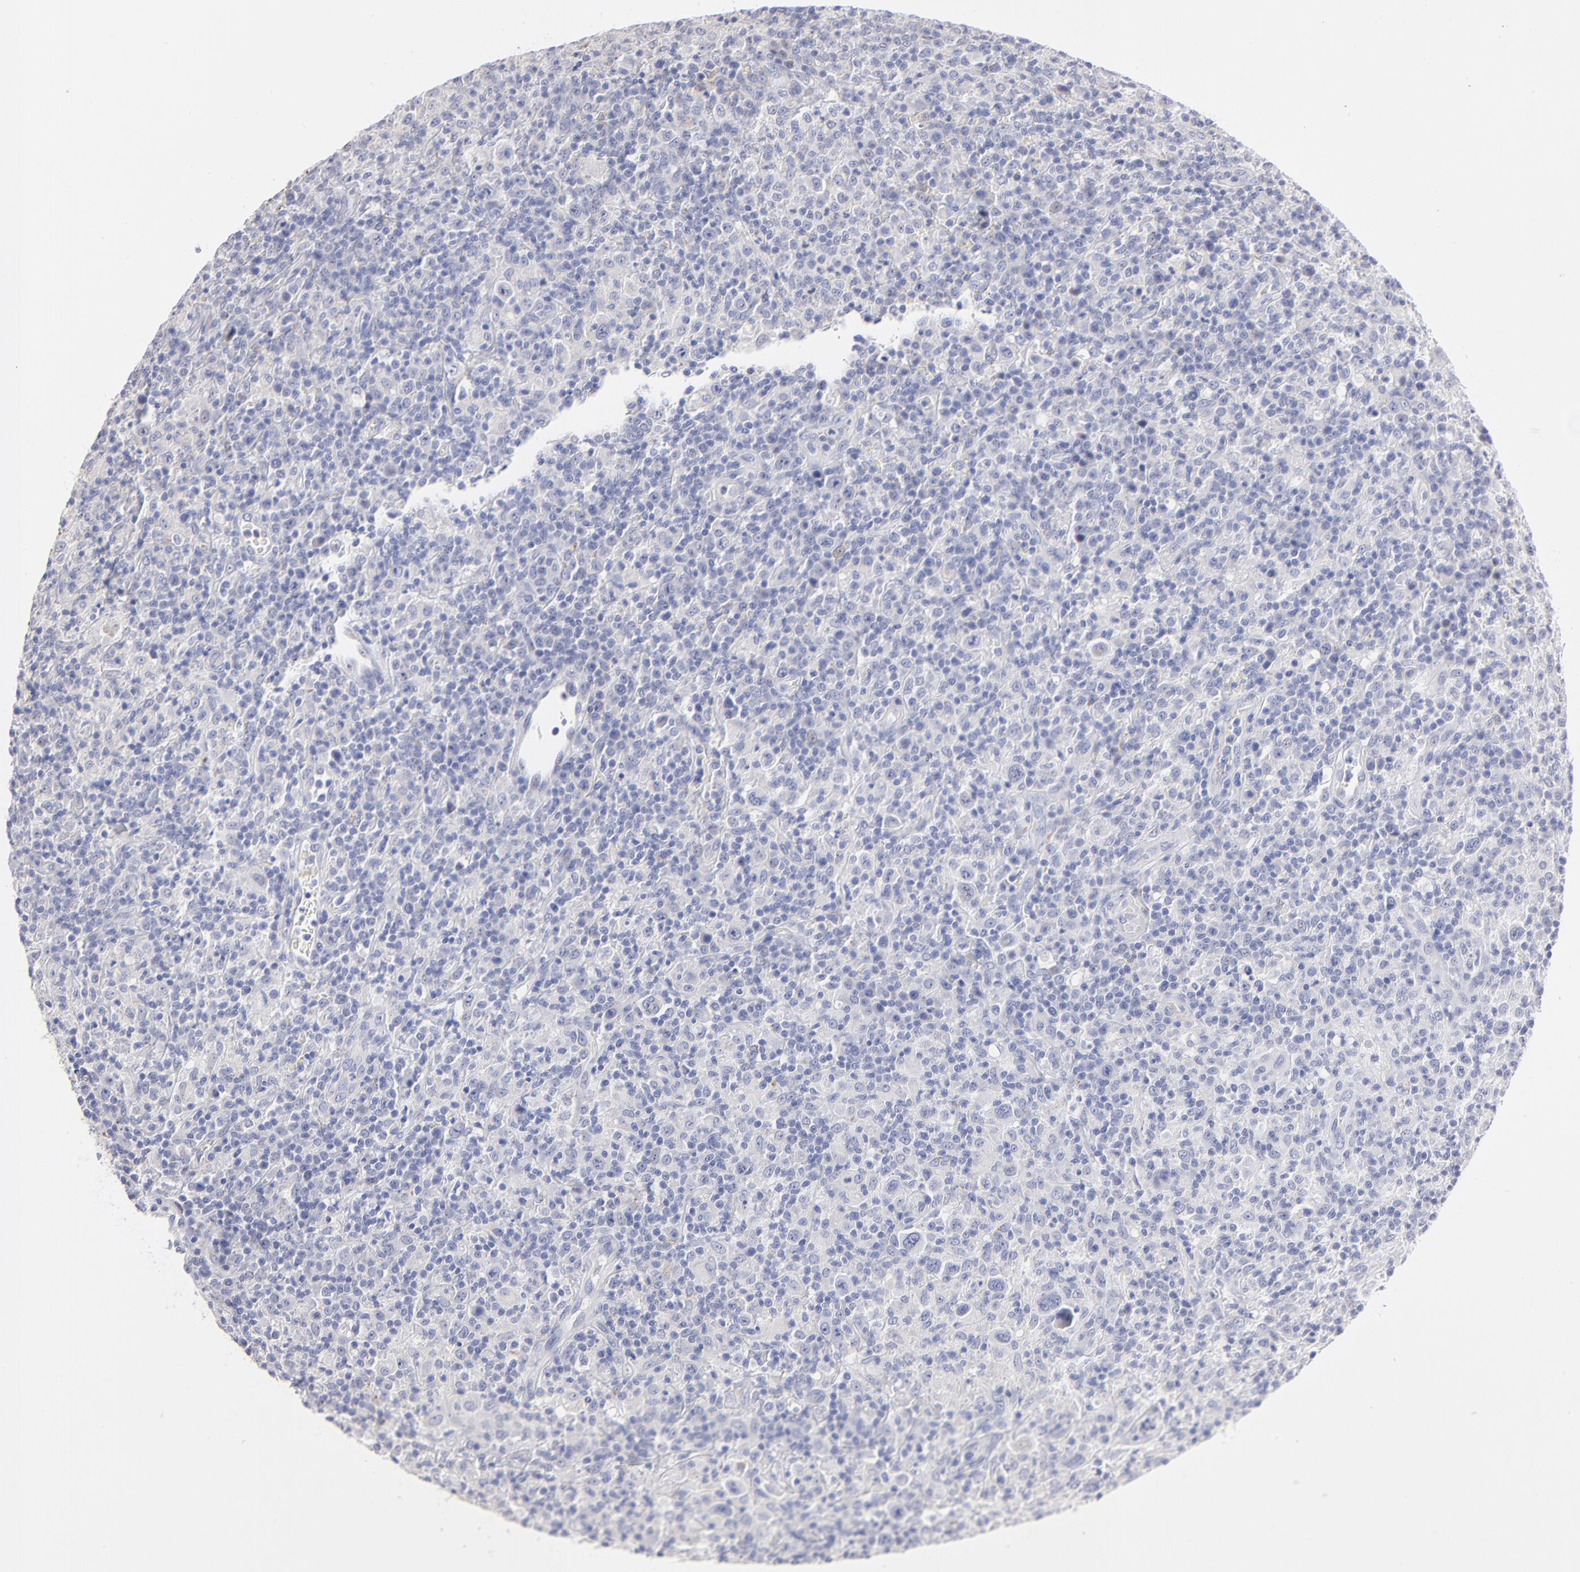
{"staining": {"intensity": "negative", "quantity": "none", "location": "none"}, "tissue": "lymphoma", "cell_type": "Tumor cells", "image_type": "cancer", "snomed": [{"axis": "morphology", "description": "Hodgkin's disease, NOS"}, {"axis": "topography", "description": "Lymph node"}], "caption": "This is an immunohistochemistry (IHC) micrograph of human lymphoma. There is no expression in tumor cells.", "gene": "TST", "patient": {"sex": "male", "age": 65}}